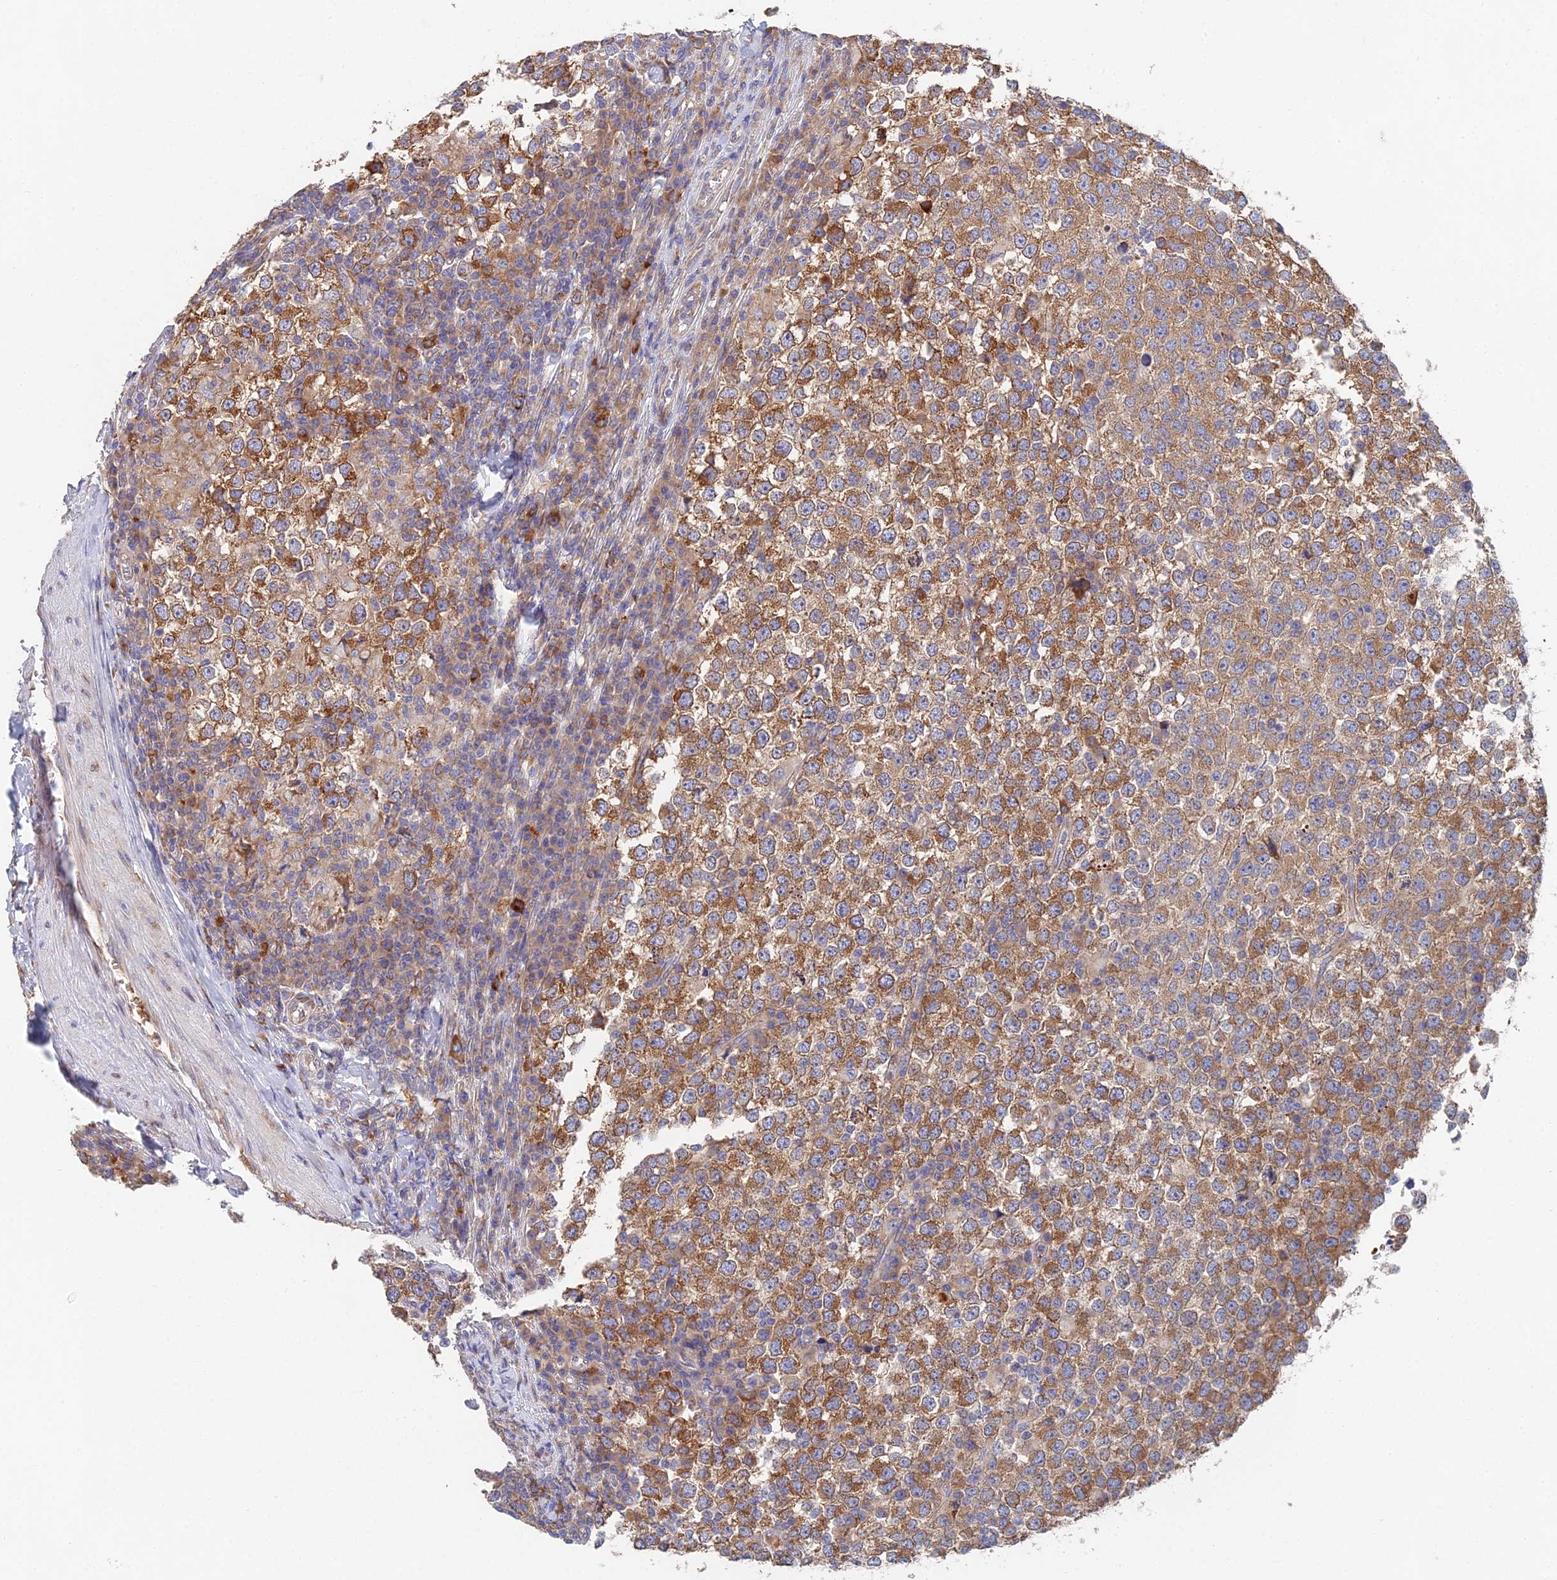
{"staining": {"intensity": "strong", "quantity": "25%-75%", "location": "cytoplasmic/membranous"}, "tissue": "testis cancer", "cell_type": "Tumor cells", "image_type": "cancer", "snomed": [{"axis": "morphology", "description": "Seminoma, NOS"}, {"axis": "topography", "description": "Testis"}], "caption": "Strong cytoplasmic/membranous protein staining is present in approximately 25%-75% of tumor cells in seminoma (testis).", "gene": "ELOF1", "patient": {"sex": "male", "age": 65}}